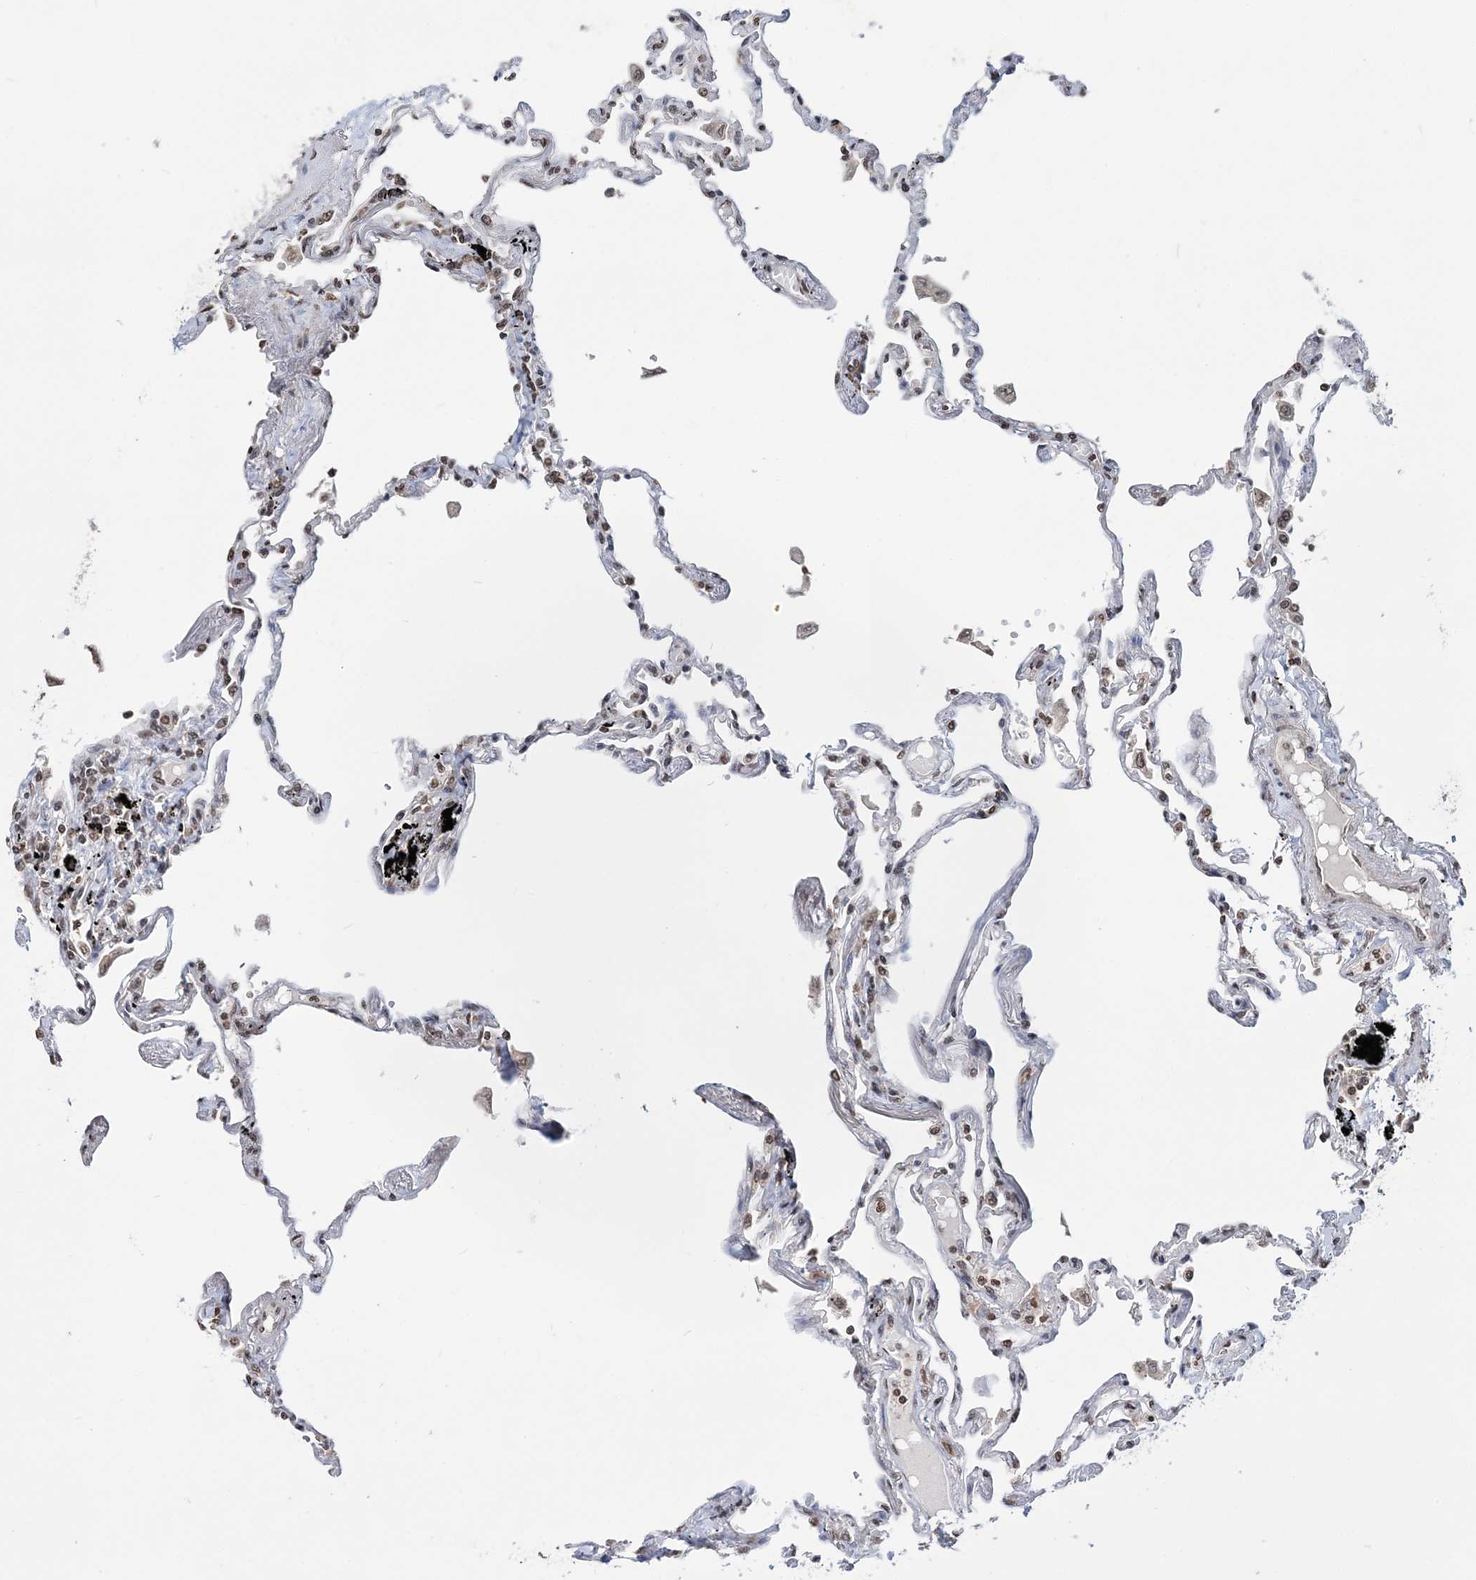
{"staining": {"intensity": "moderate", "quantity": "25%-75%", "location": "cytoplasmic/membranous,nuclear"}, "tissue": "lung", "cell_type": "Alveolar cells", "image_type": "normal", "snomed": [{"axis": "morphology", "description": "Normal tissue, NOS"}, {"axis": "topography", "description": "Lung"}], "caption": "High-power microscopy captured an immunohistochemistry (IHC) image of unremarkable lung, revealing moderate cytoplasmic/membranous,nuclear positivity in approximately 25%-75% of alveolar cells.", "gene": "SOWAHB", "patient": {"sex": "female", "age": 67}}